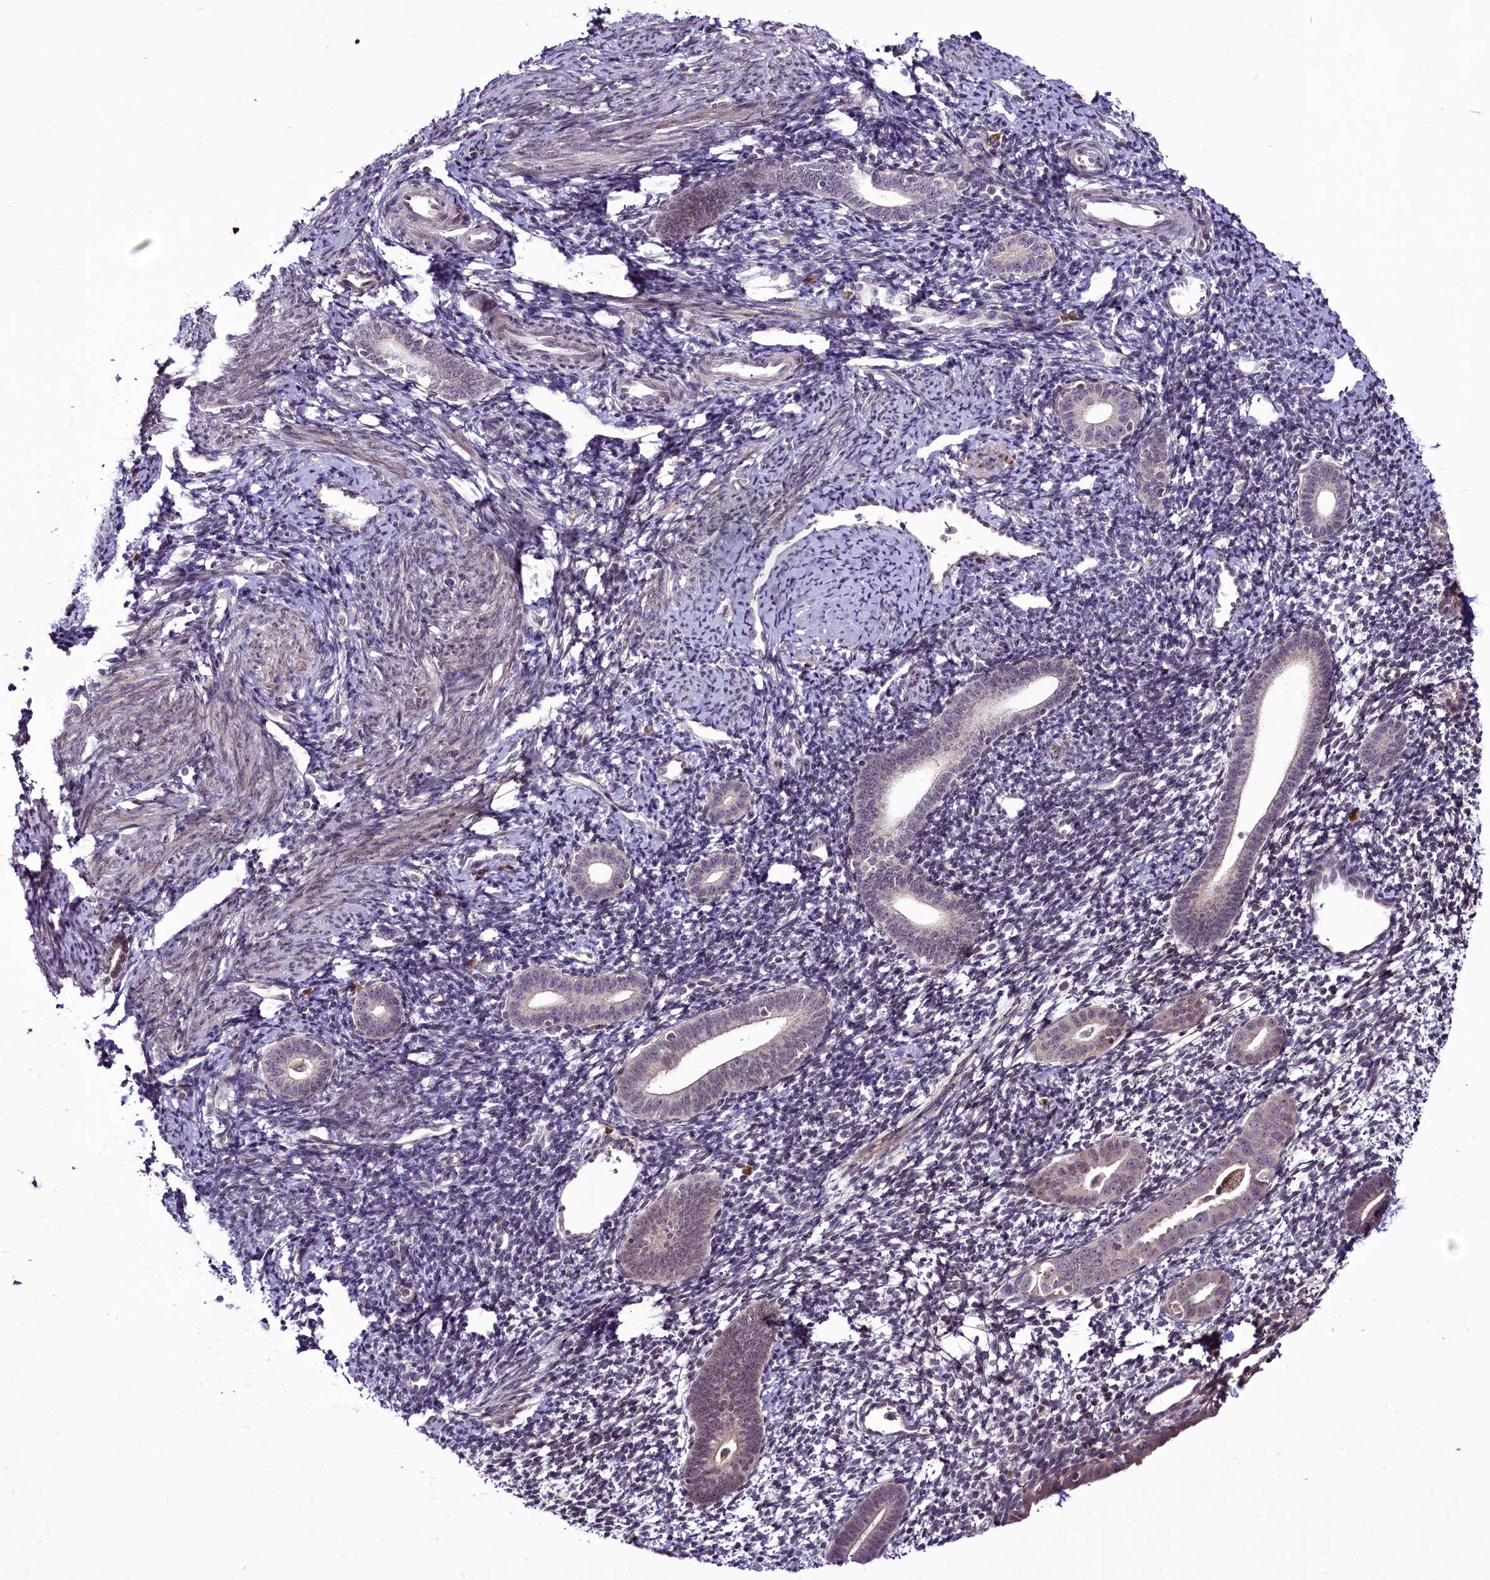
{"staining": {"intensity": "negative", "quantity": "none", "location": "none"}, "tissue": "endometrium", "cell_type": "Cells in endometrial stroma", "image_type": "normal", "snomed": [{"axis": "morphology", "description": "Normal tissue, NOS"}, {"axis": "topography", "description": "Endometrium"}], "caption": "A high-resolution micrograph shows IHC staining of benign endometrium, which exhibits no significant positivity in cells in endometrial stroma.", "gene": "RSBN1", "patient": {"sex": "female", "age": 56}}